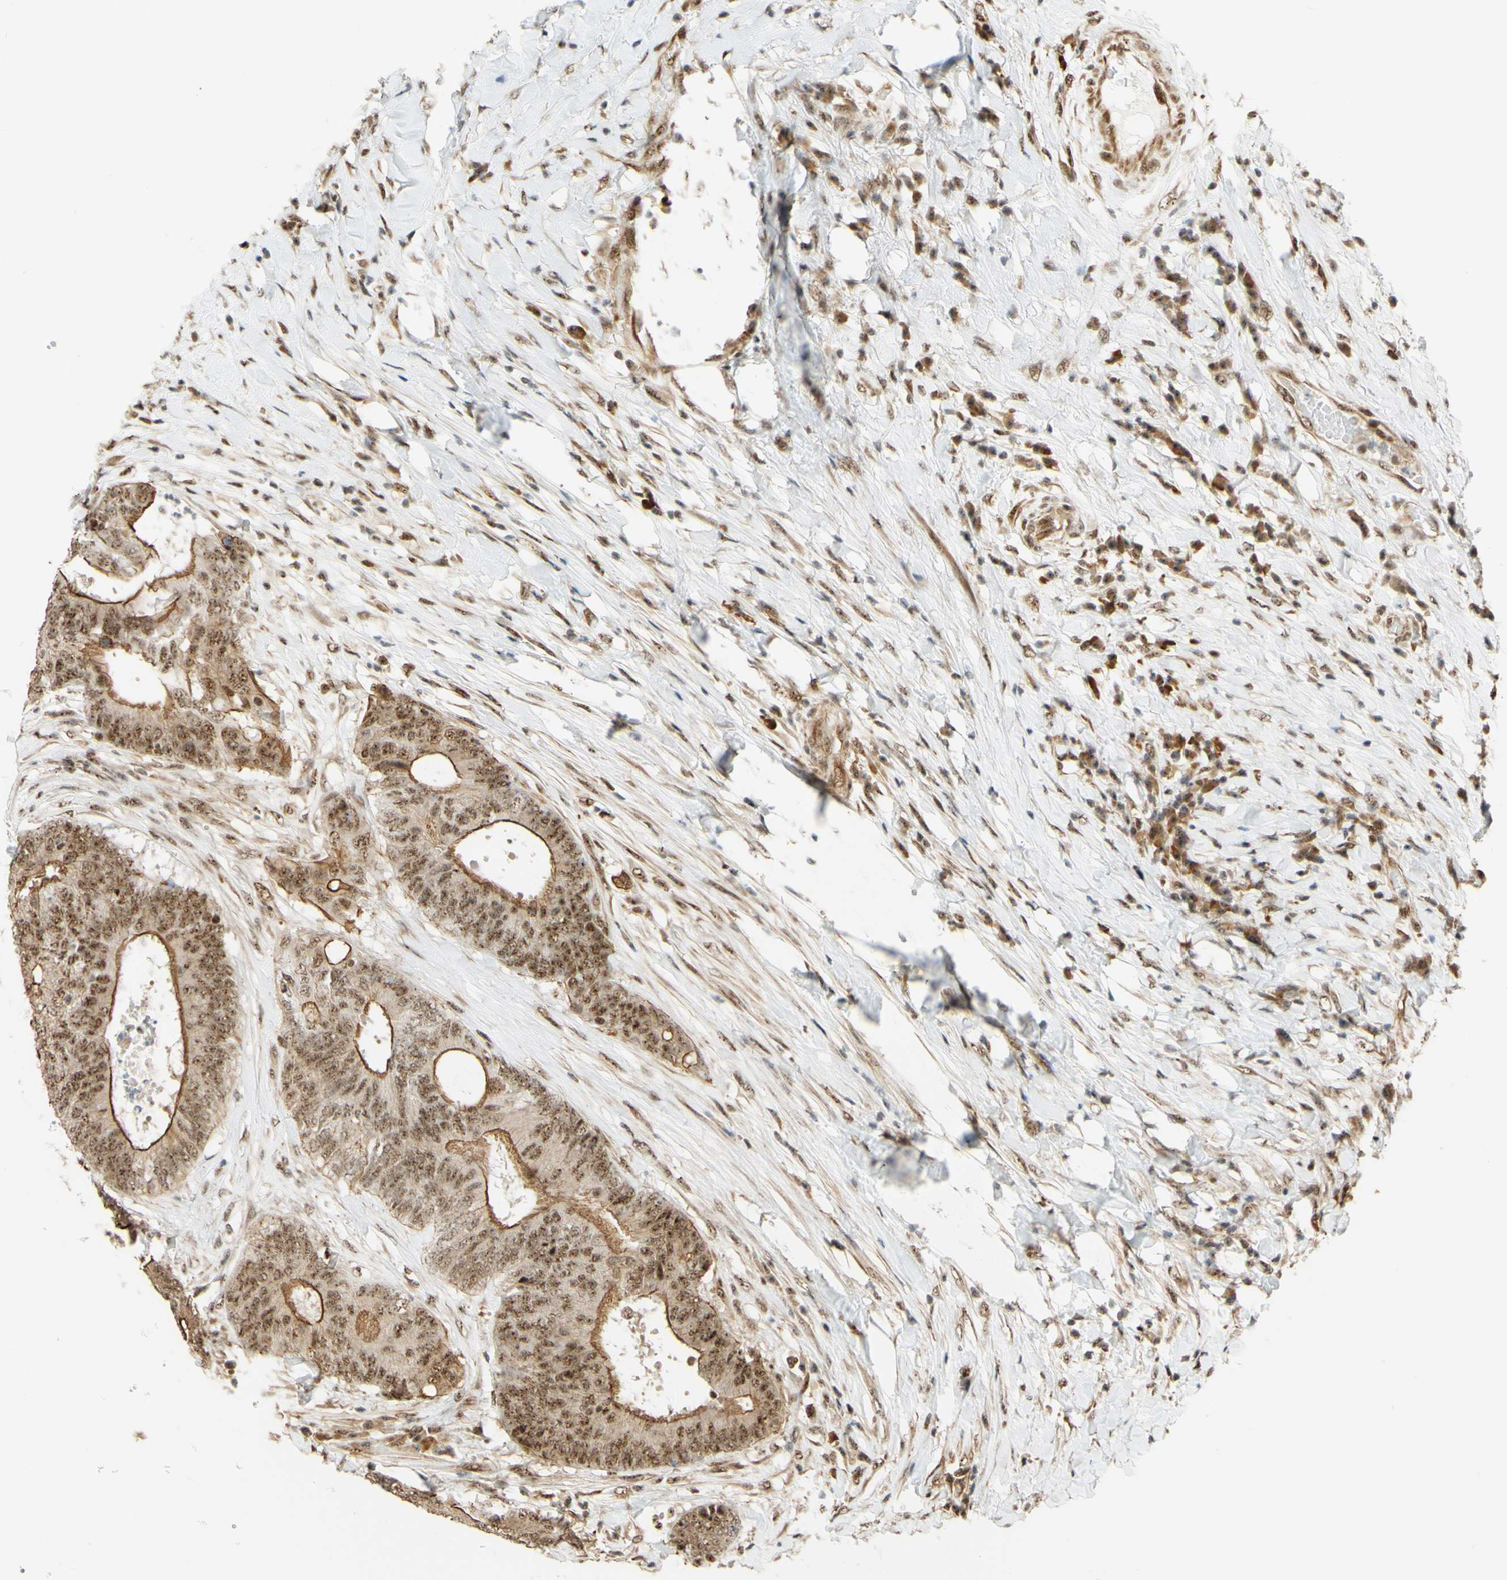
{"staining": {"intensity": "moderate", "quantity": ">75%", "location": "cytoplasmic/membranous,nuclear"}, "tissue": "colorectal cancer", "cell_type": "Tumor cells", "image_type": "cancer", "snomed": [{"axis": "morphology", "description": "Adenocarcinoma, NOS"}, {"axis": "topography", "description": "Rectum"}], "caption": "The photomicrograph reveals a brown stain indicating the presence of a protein in the cytoplasmic/membranous and nuclear of tumor cells in colorectal cancer (adenocarcinoma).", "gene": "SAP18", "patient": {"sex": "male", "age": 72}}